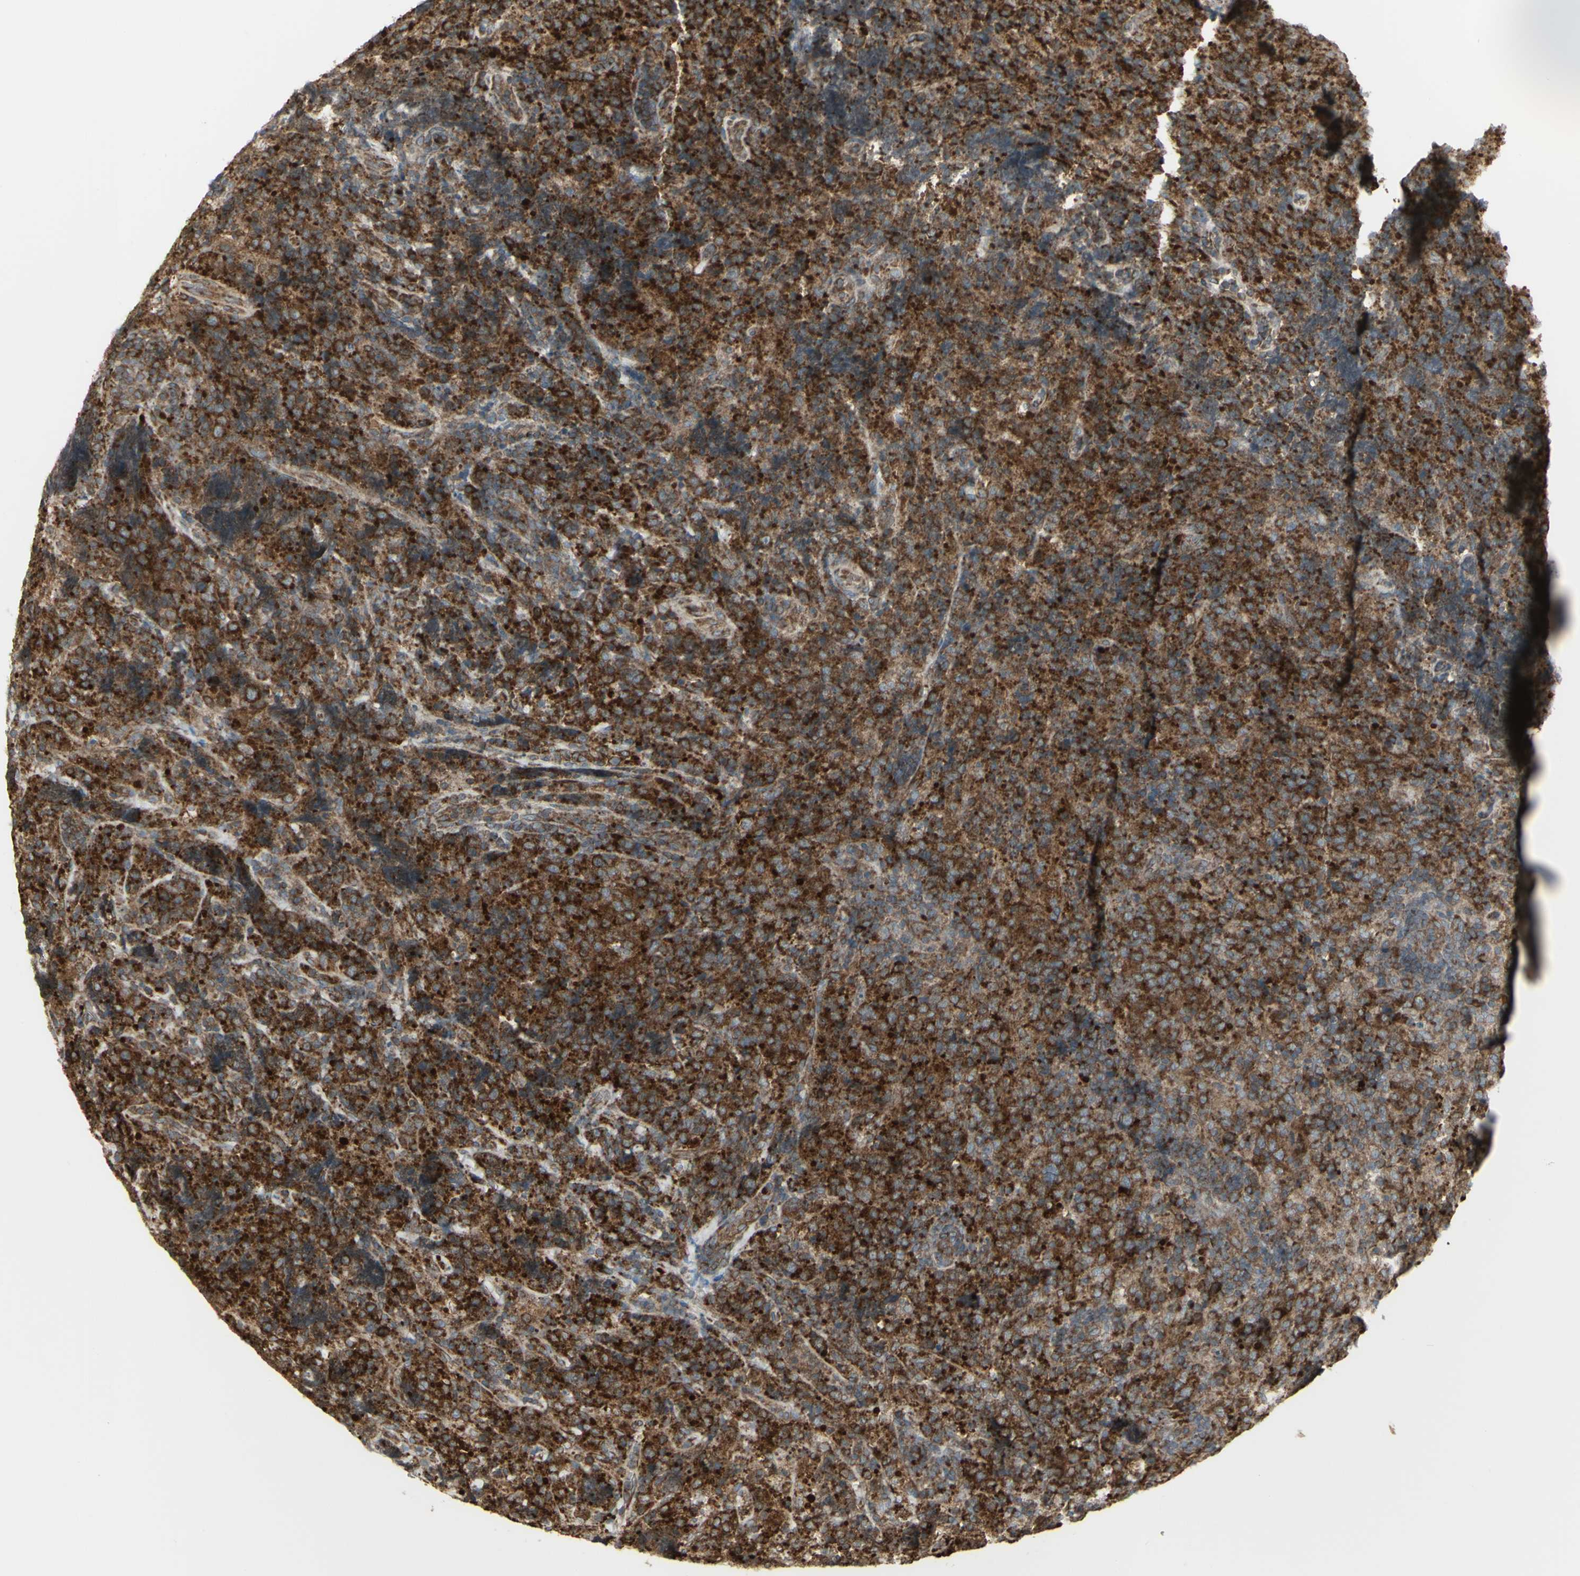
{"staining": {"intensity": "strong", "quantity": ">75%", "location": "cytoplasmic/membranous"}, "tissue": "lymphoma", "cell_type": "Tumor cells", "image_type": "cancer", "snomed": [{"axis": "morphology", "description": "Malignant lymphoma, non-Hodgkin's type, High grade"}, {"axis": "topography", "description": "Tonsil"}], "caption": "Tumor cells reveal high levels of strong cytoplasmic/membranous positivity in about >75% of cells in human malignant lymphoma, non-Hodgkin's type (high-grade).", "gene": "FKBP3", "patient": {"sex": "female", "age": 36}}